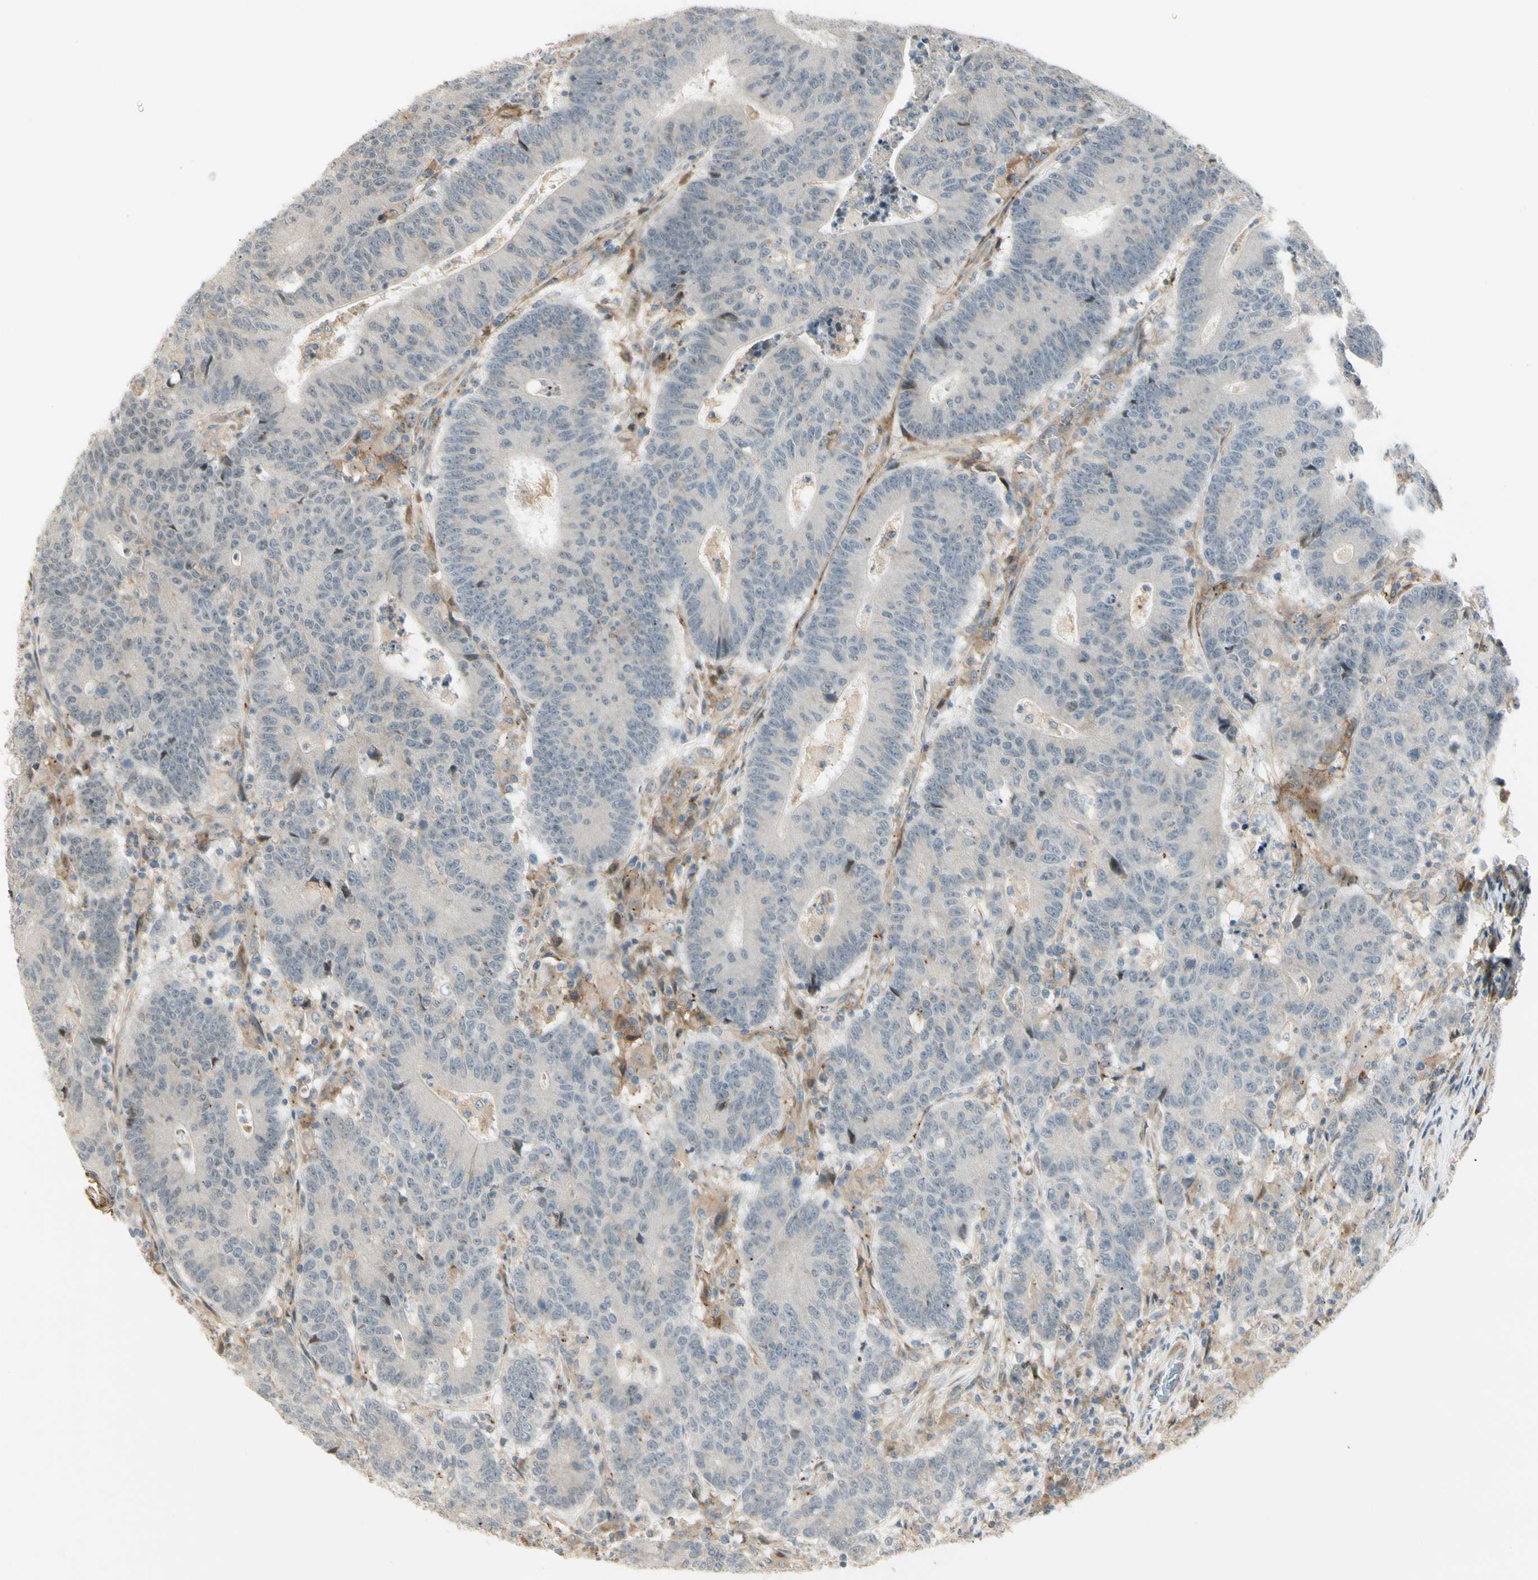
{"staining": {"intensity": "negative", "quantity": "none", "location": "none"}, "tissue": "colorectal cancer", "cell_type": "Tumor cells", "image_type": "cancer", "snomed": [{"axis": "morphology", "description": "Normal tissue, NOS"}, {"axis": "morphology", "description": "Adenocarcinoma, NOS"}, {"axis": "topography", "description": "Colon"}], "caption": "Immunohistochemical staining of human colorectal cancer (adenocarcinoma) exhibits no significant positivity in tumor cells.", "gene": "FNDC3B", "patient": {"sex": "female", "age": 75}}